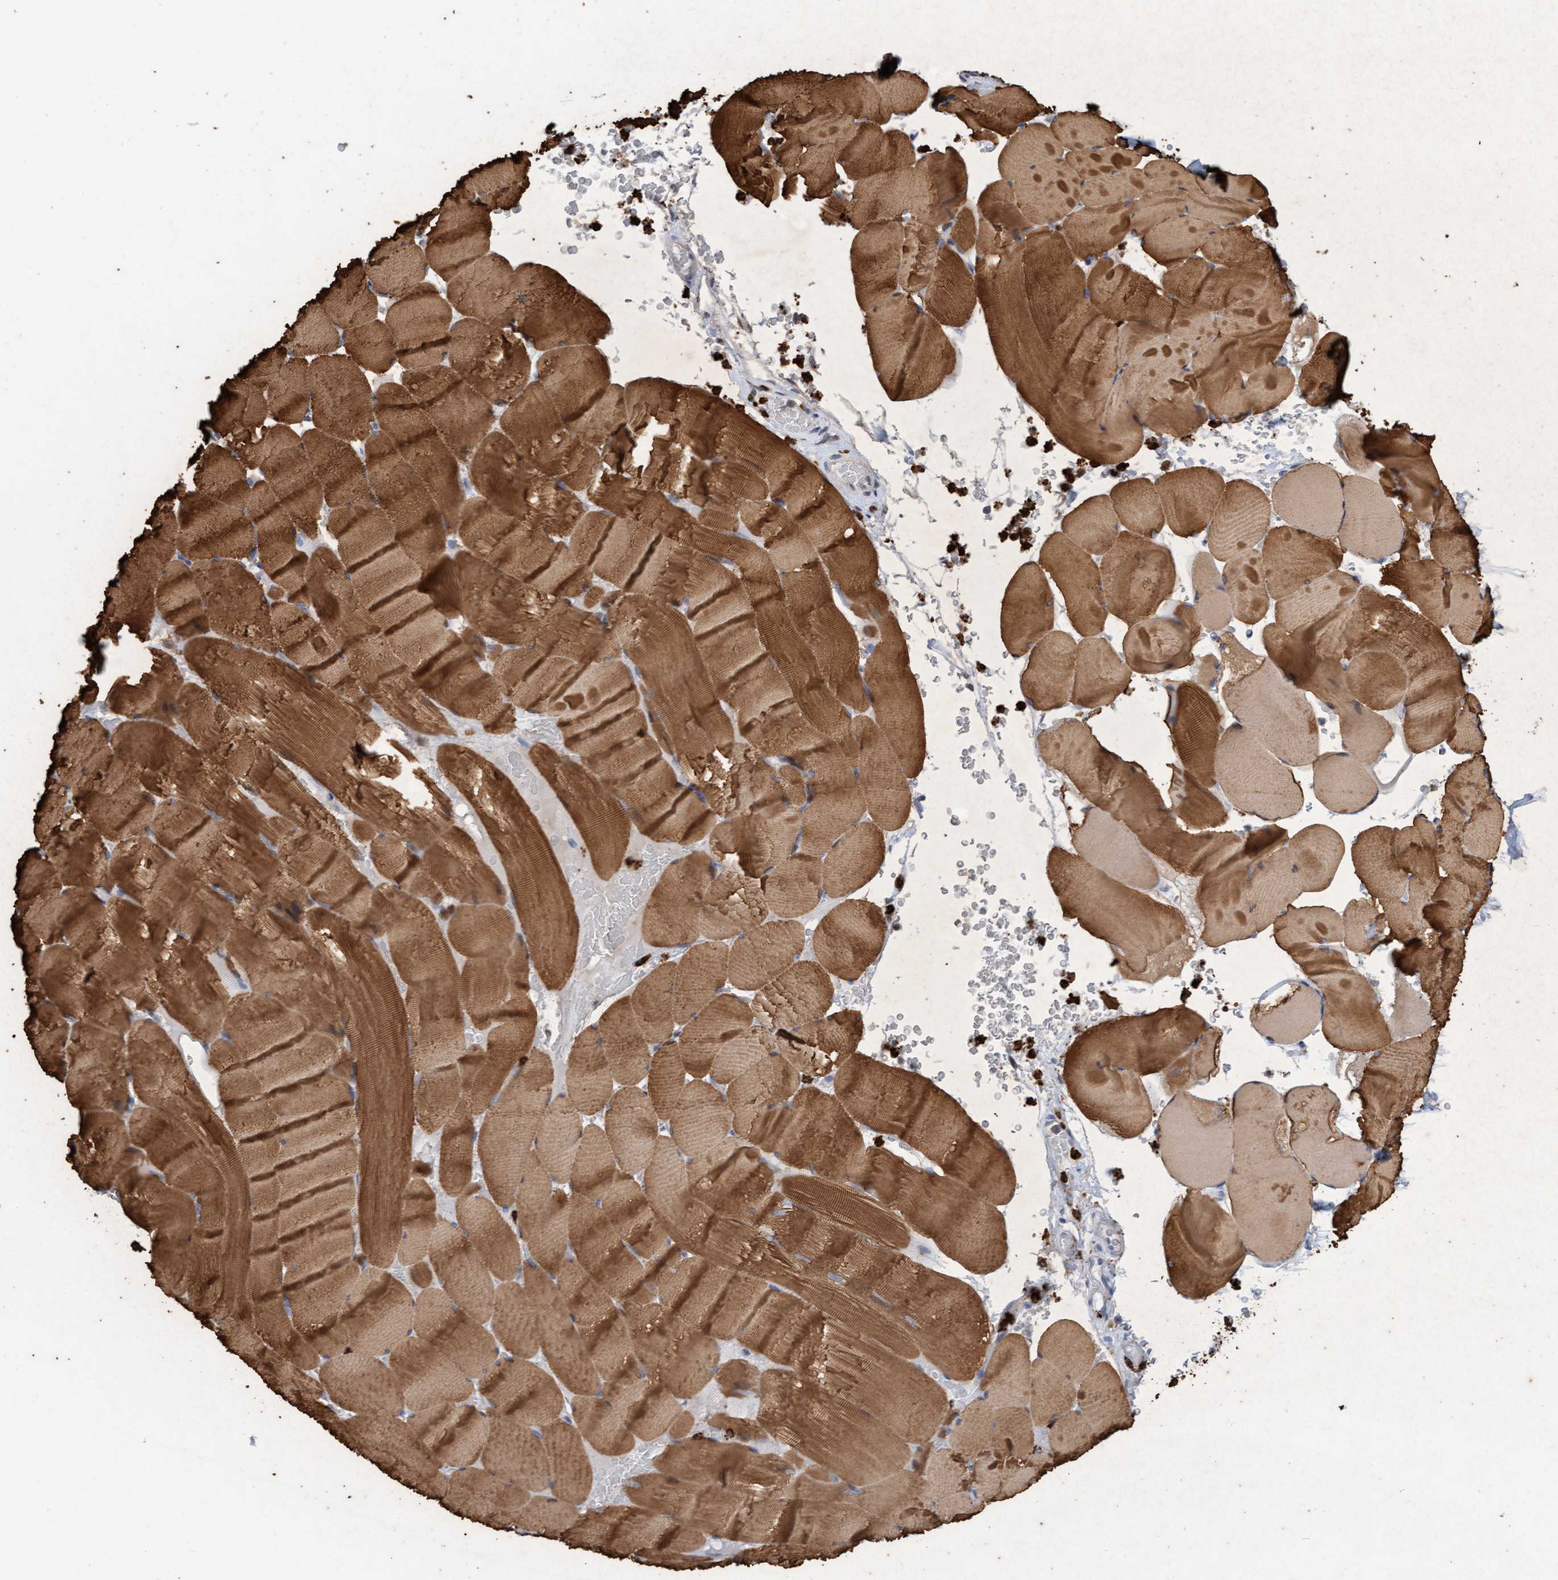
{"staining": {"intensity": "moderate", "quantity": ">75%", "location": "cytoplasmic/membranous"}, "tissue": "skeletal muscle", "cell_type": "Myocytes", "image_type": "normal", "snomed": [{"axis": "morphology", "description": "Normal tissue, NOS"}, {"axis": "topography", "description": "Skeletal muscle"}], "caption": "Immunohistochemical staining of normal human skeletal muscle demonstrates >75% levels of moderate cytoplasmic/membranous protein staining in about >75% of myocytes. (DAB = brown stain, brightfield microscopy at high magnification).", "gene": "MMP8", "patient": {"sex": "male", "age": 62}}